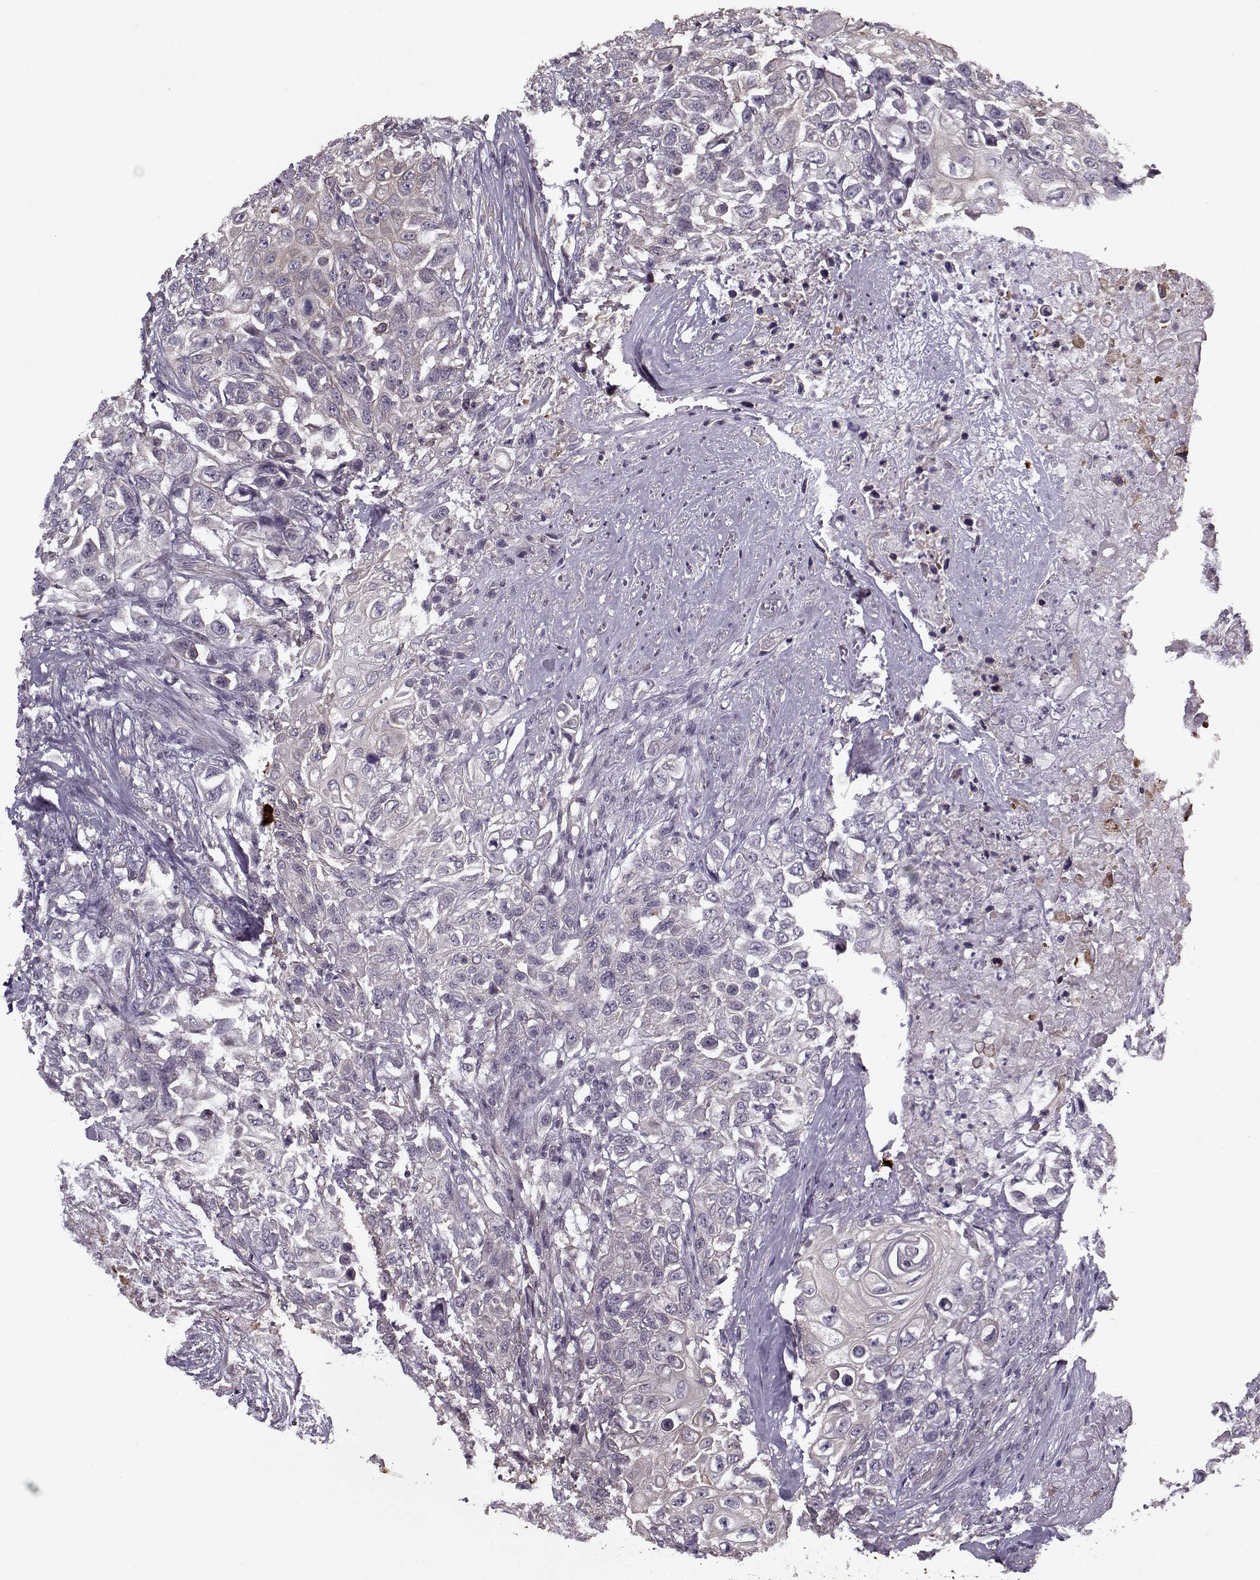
{"staining": {"intensity": "weak", "quantity": "<25%", "location": "cytoplasmic/membranous"}, "tissue": "urothelial cancer", "cell_type": "Tumor cells", "image_type": "cancer", "snomed": [{"axis": "morphology", "description": "Urothelial carcinoma, High grade"}, {"axis": "topography", "description": "Urinary bladder"}], "caption": "Immunohistochemistry (IHC) image of human urothelial cancer stained for a protein (brown), which shows no positivity in tumor cells.", "gene": "KRT9", "patient": {"sex": "female", "age": 56}}